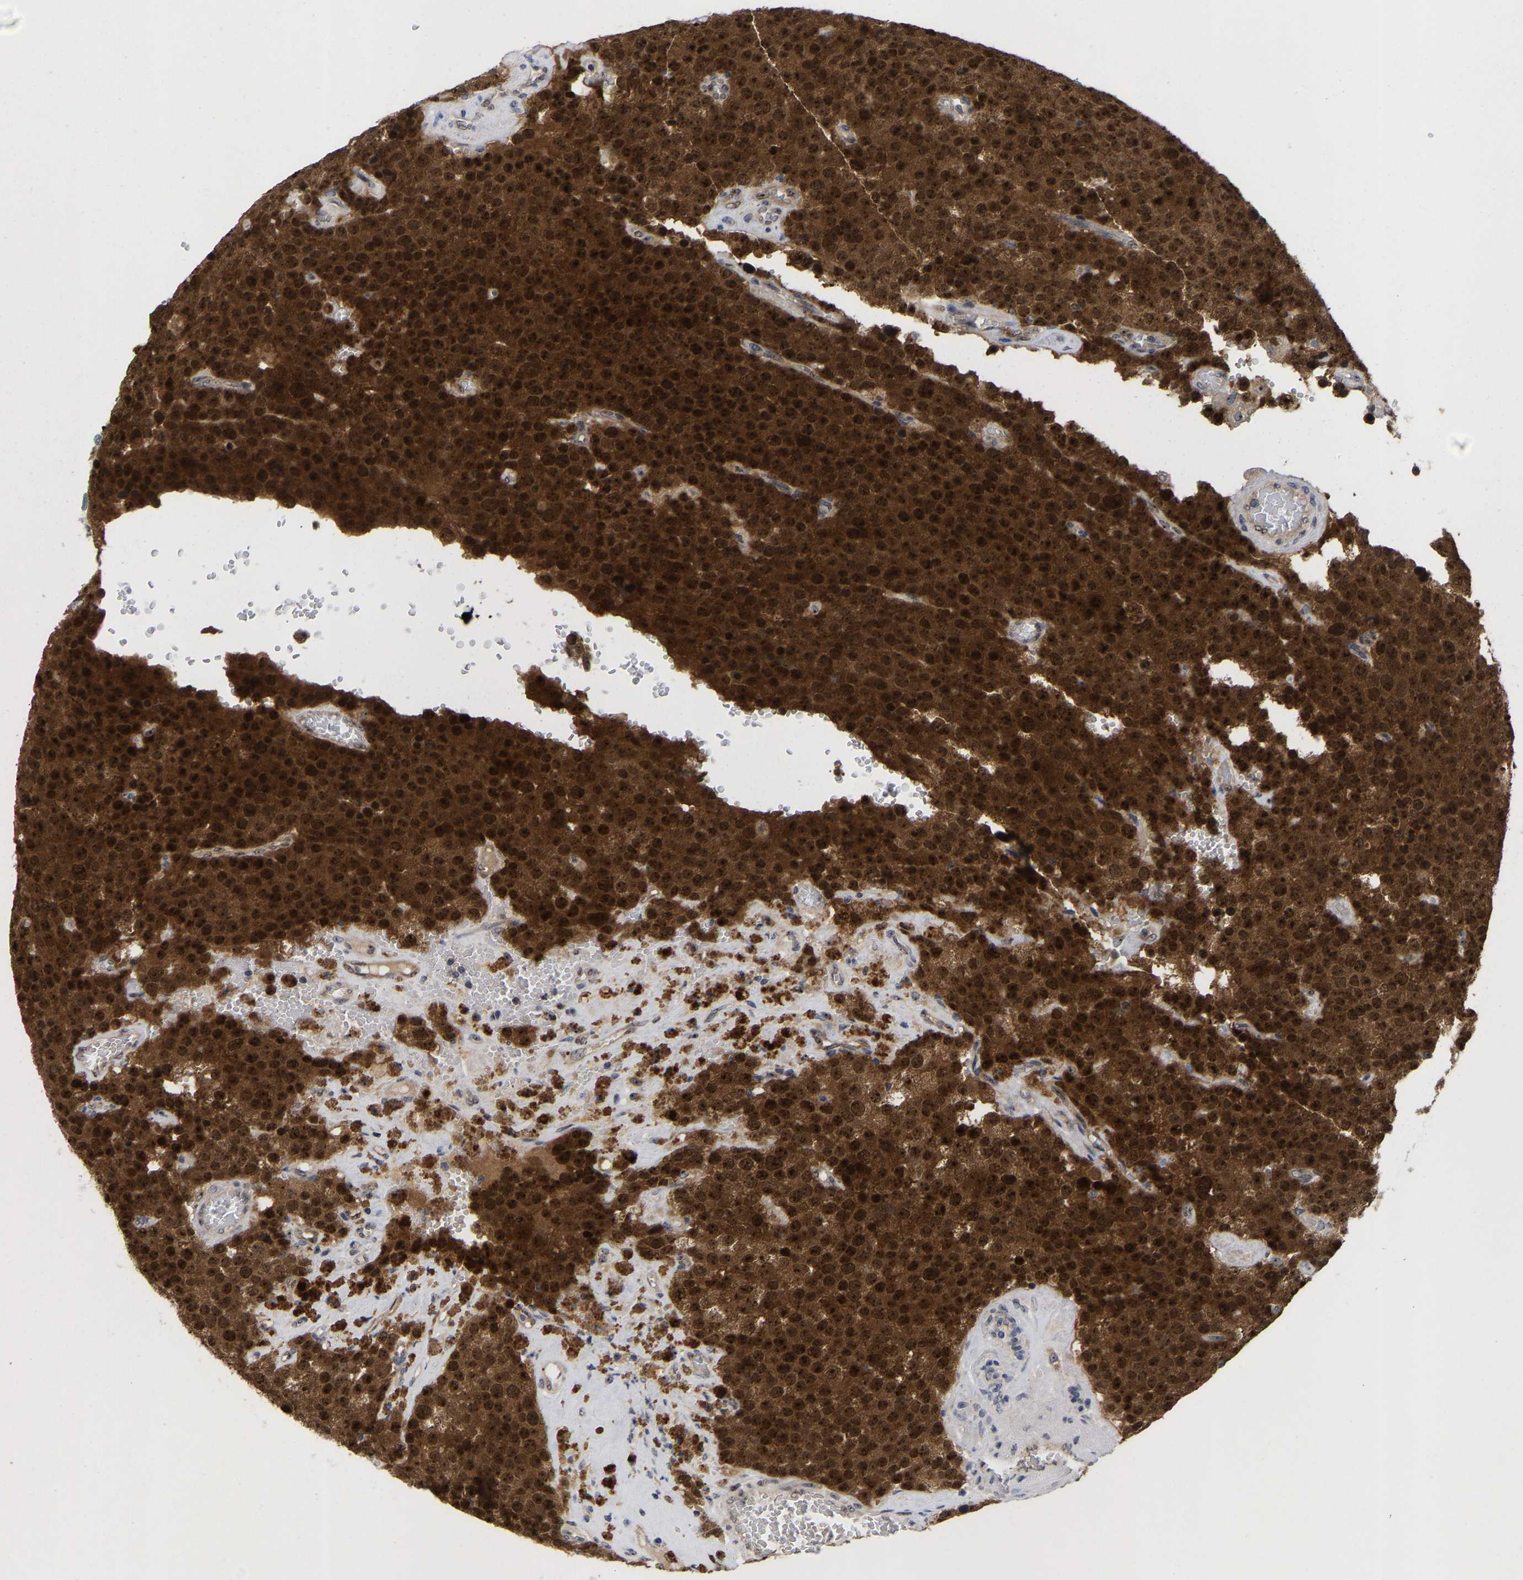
{"staining": {"intensity": "strong", "quantity": ">75%", "location": "cytoplasmic/membranous,nuclear"}, "tissue": "testis cancer", "cell_type": "Tumor cells", "image_type": "cancer", "snomed": [{"axis": "morphology", "description": "Normal tissue, NOS"}, {"axis": "morphology", "description": "Seminoma, NOS"}, {"axis": "topography", "description": "Testis"}], "caption": "Immunohistochemical staining of human testis seminoma demonstrates high levels of strong cytoplasmic/membranous and nuclear expression in about >75% of tumor cells.", "gene": "NLE1", "patient": {"sex": "male", "age": 71}}